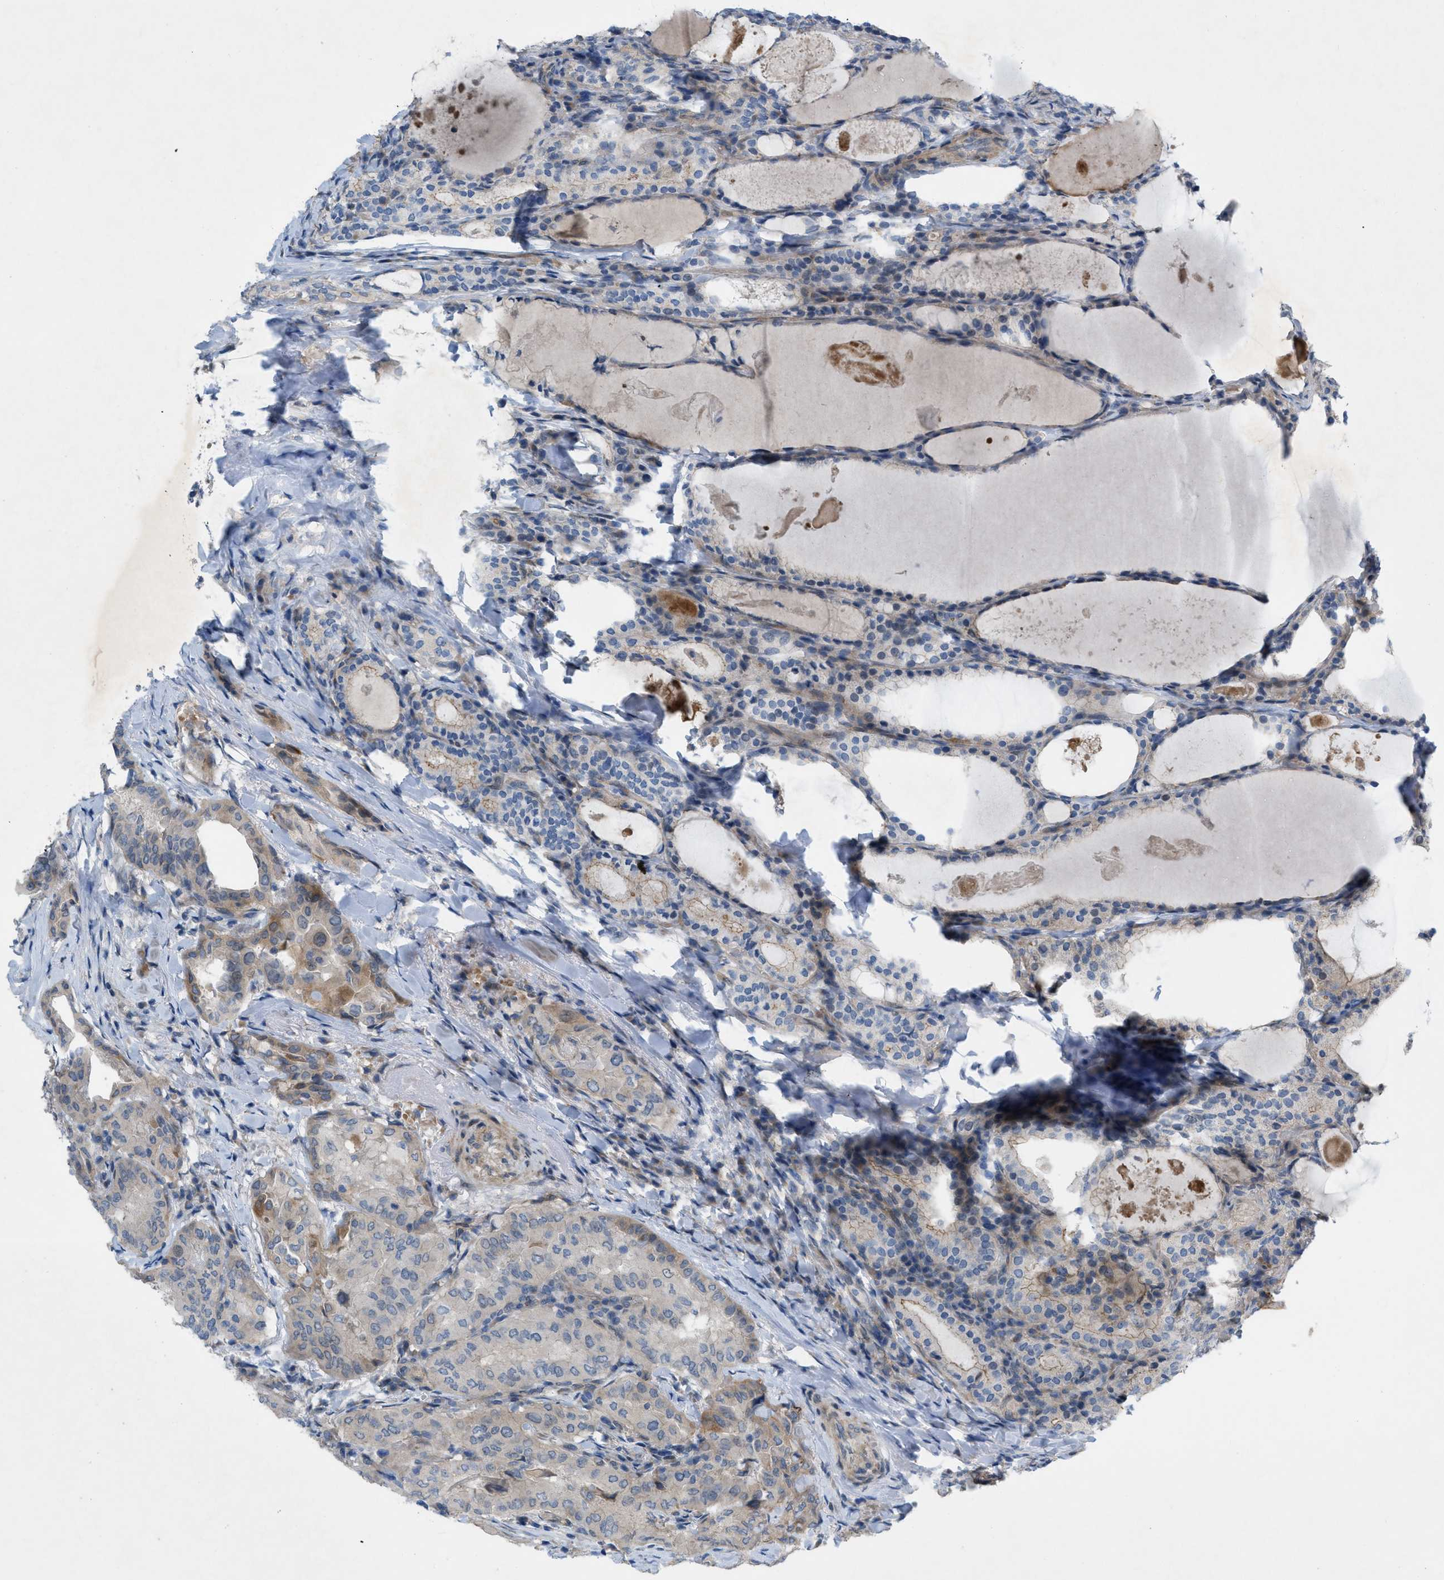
{"staining": {"intensity": "weak", "quantity": ">75%", "location": "cytoplasmic/membranous"}, "tissue": "thyroid cancer", "cell_type": "Tumor cells", "image_type": "cancer", "snomed": [{"axis": "morphology", "description": "Papillary adenocarcinoma, NOS"}, {"axis": "topography", "description": "Thyroid gland"}], "caption": "Immunohistochemistry image of neoplastic tissue: papillary adenocarcinoma (thyroid) stained using immunohistochemistry (IHC) displays low levels of weak protein expression localized specifically in the cytoplasmic/membranous of tumor cells, appearing as a cytoplasmic/membranous brown color.", "gene": "NDEL1", "patient": {"sex": "female", "age": 42}}